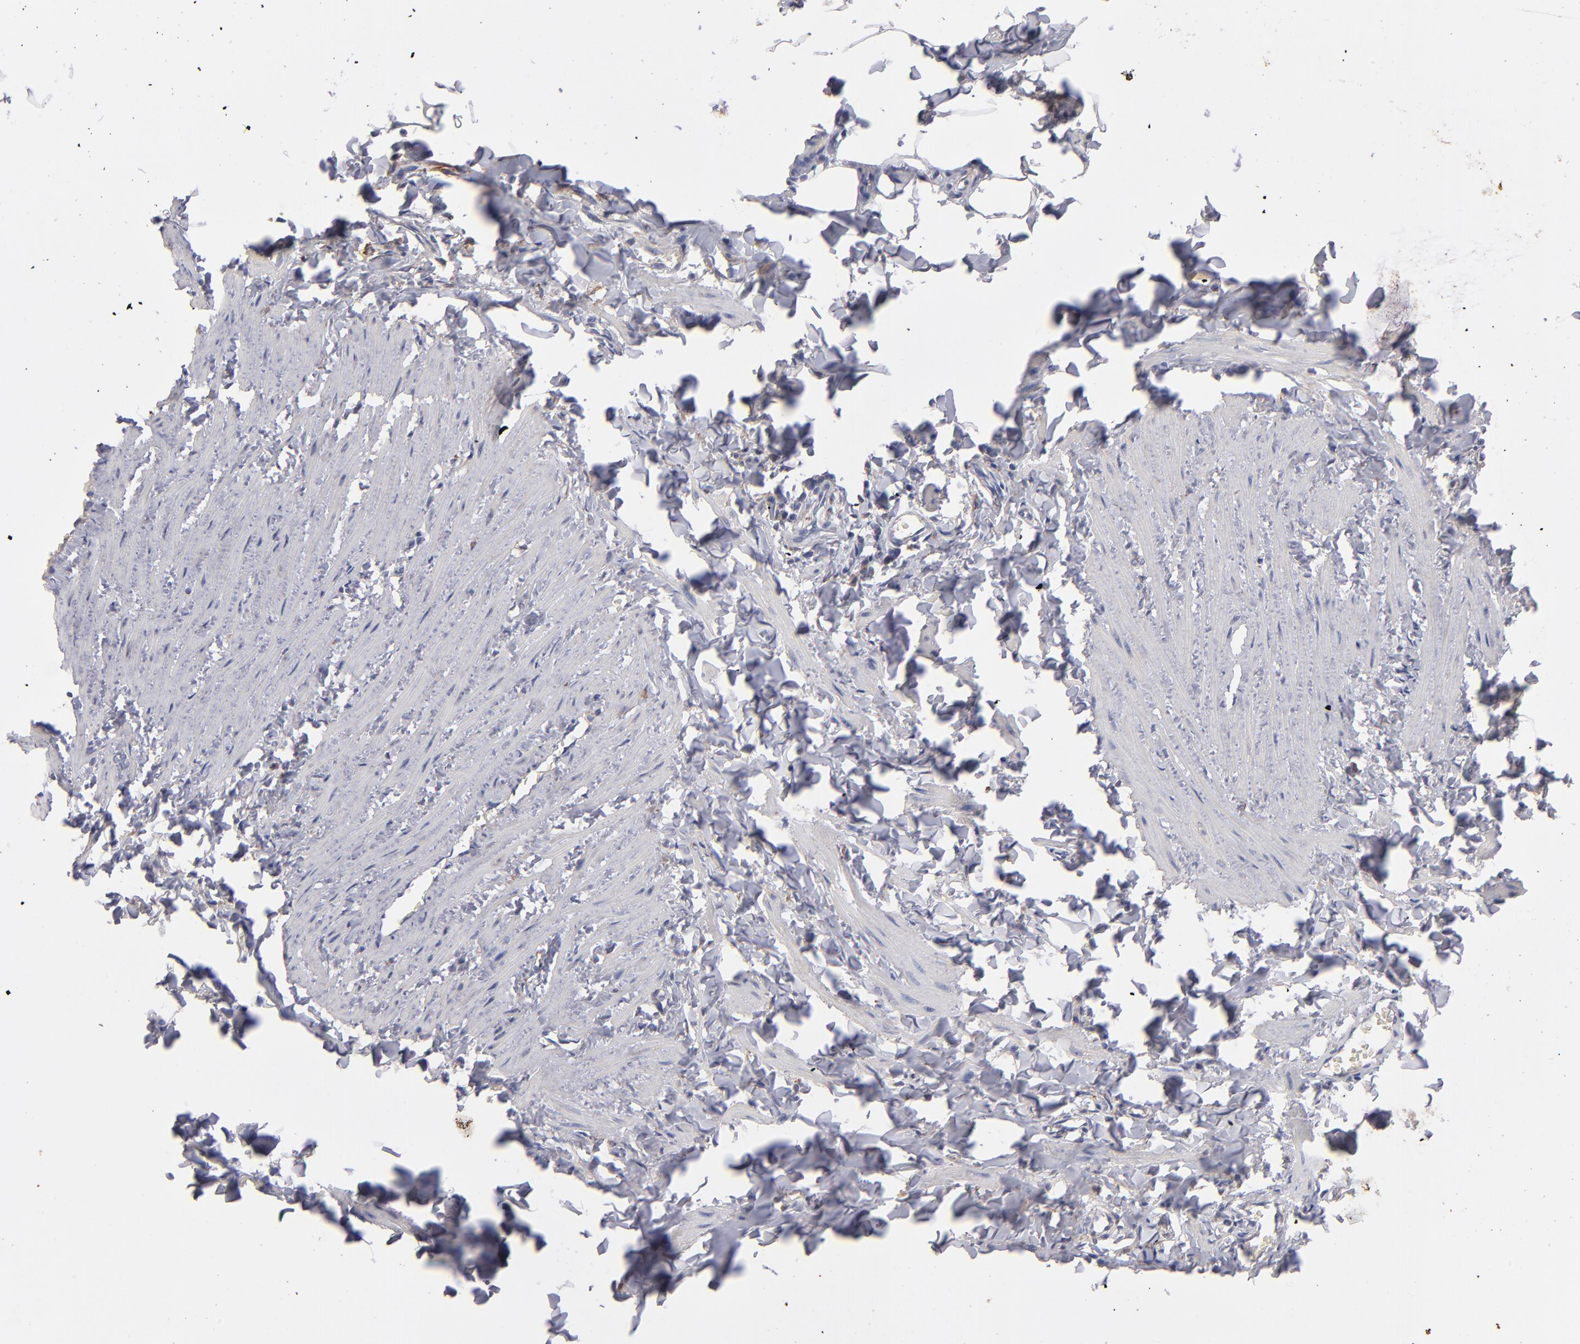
{"staining": {"intensity": "weak", "quantity": "<25%", "location": "cytoplasmic/membranous"}, "tissue": "adipose tissue", "cell_type": "Adipocytes", "image_type": "normal", "snomed": [{"axis": "morphology", "description": "Normal tissue, NOS"}, {"axis": "topography", "description": "Vascular tissue"}], "caption": "DAB (3,3'-diaminobenzidine) immunohistochemical staining of unremarkable adipose tissue exhibits no significant positivity in adipocytes. The staining was performed using DAB (3,3'-diaminobenzidine) to visualize the protein expression in brown, while the nuclei were stained in blue with hematoxylin (Magnification: 20x).", "gene": "NFKBIE", "patient": {"sex": "male", "age": 41}}